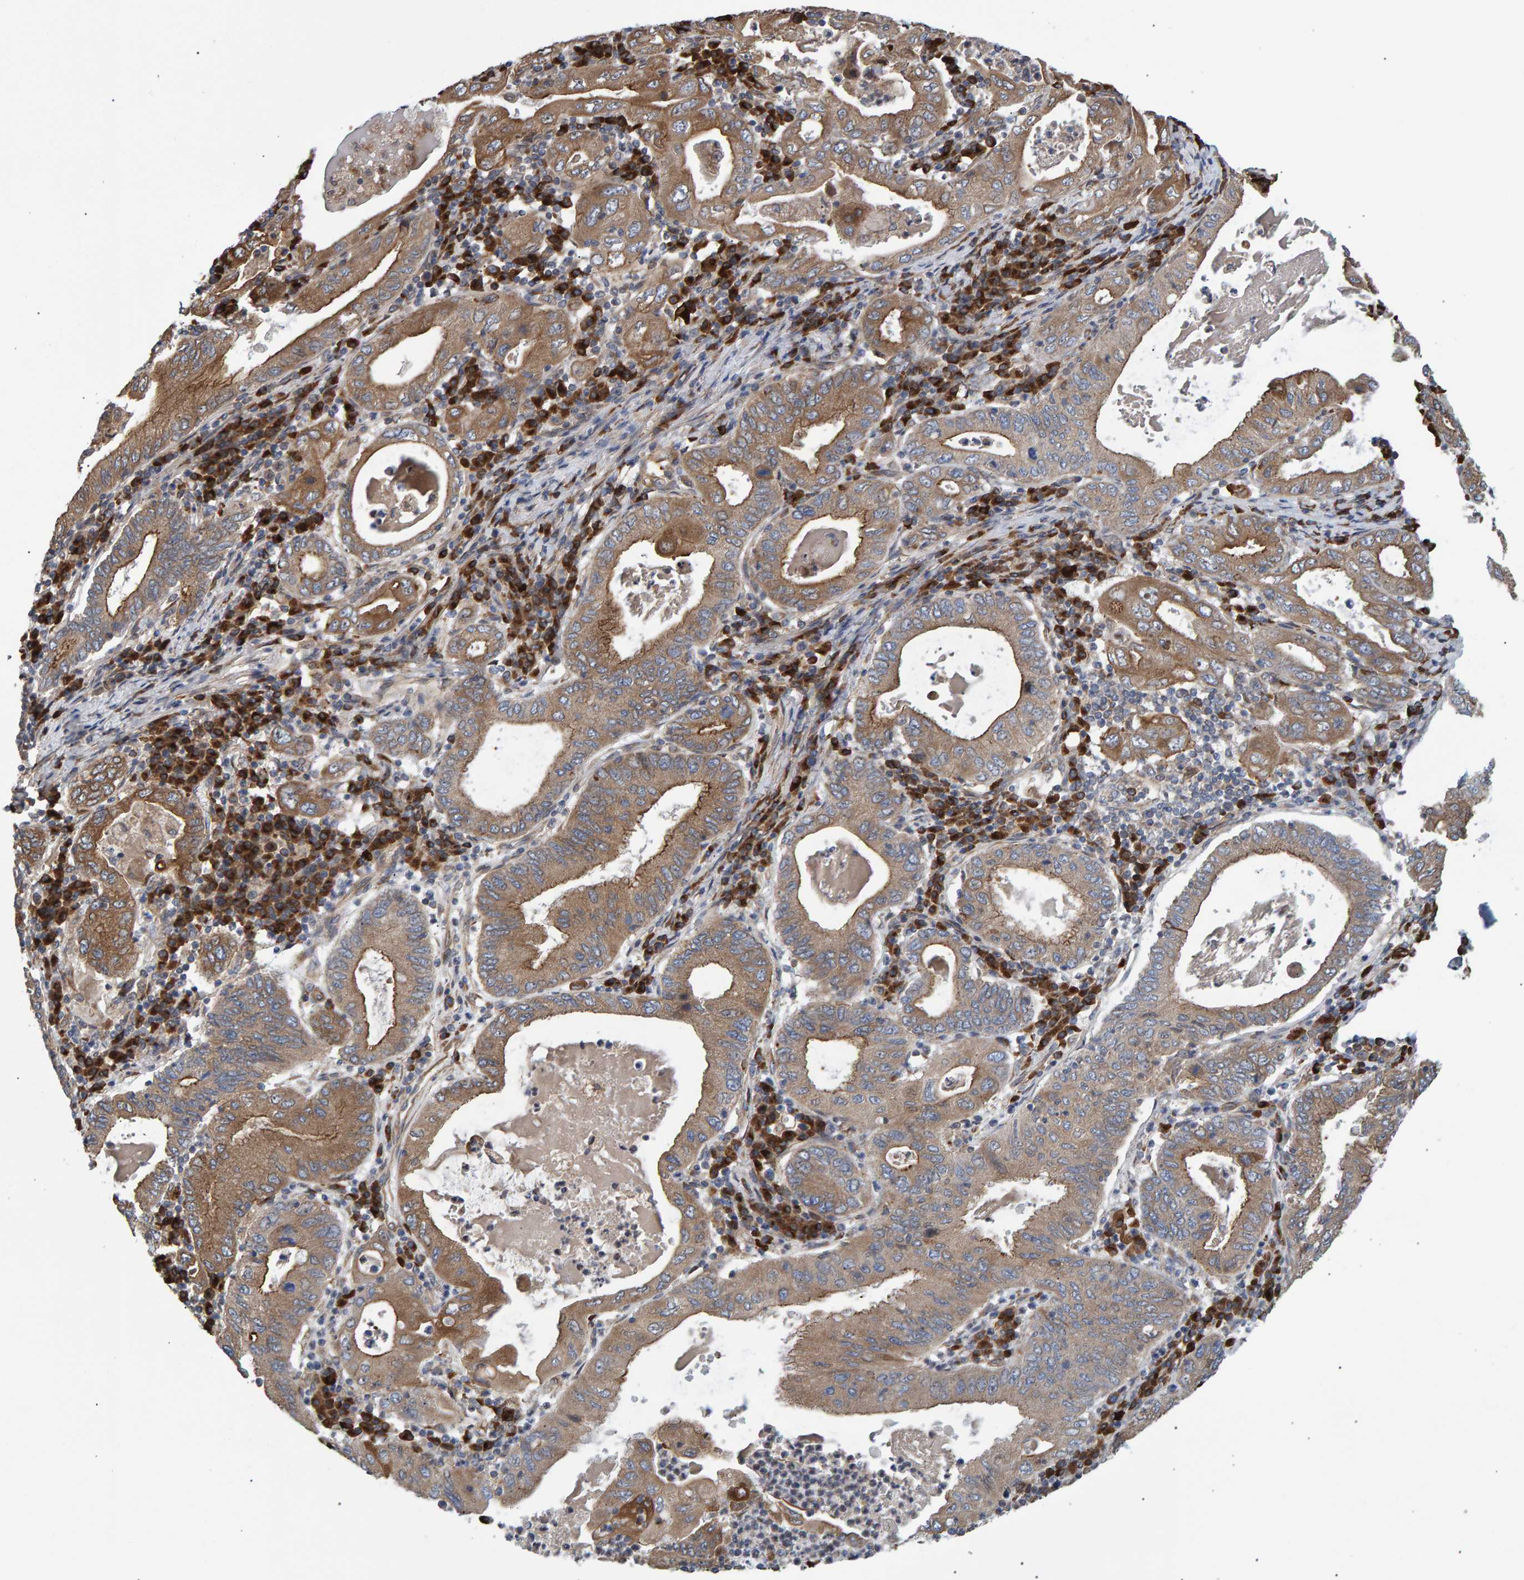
{"staining": {"intensity": "moderate", "quantity": ">75%", "location": "cytoplasmic/membranous"}, "tissue": "stomach cancer", "cell_type": "Tumor cells", "image_type": "cancer", "snomed": [{"axis": "morphology", "description": "Normal tissue, NOS"}, {"axis": "morphology", "description": "Adenocarcinoma, NOS"}, {"axis": "topography", "description": "Esophagus"}, {"axis": "topography", "description": "Stomach, upper"}, {"axis": "topography", "description": "Peripheral nerve tissue"}], "caption": "Protein staining of stomach cancer (adenocarcinoma) tissue exhibits moderate cytoplasmic/membranous staining in approximately >75% of tumor cells. (DAB (3,3'-diaminobenzidine) IHC with brightfield microscopy, high magnification).", "gene": "FAM117A", "patient": {"sex": "male", "age": 62}}